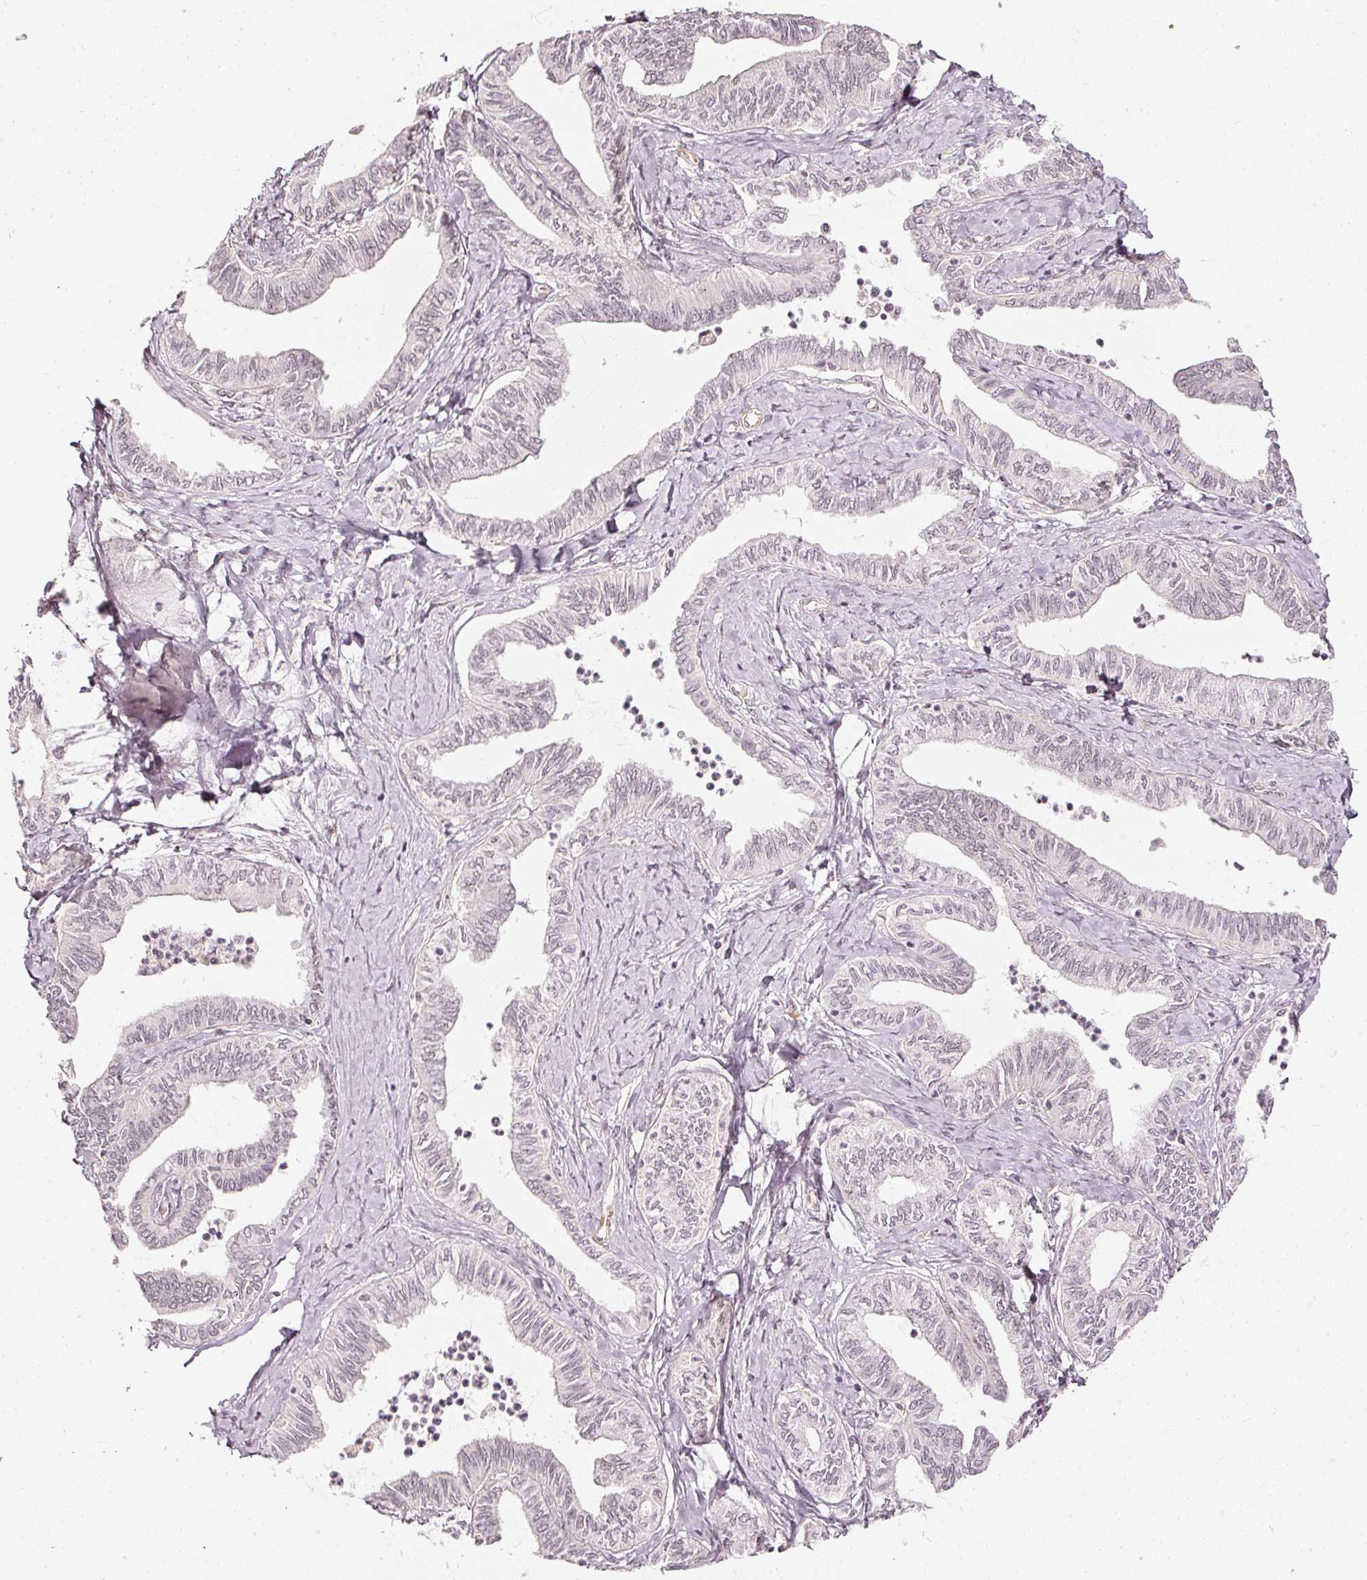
{"staining": {"intensity": "negative", "quantity": "none", "location": "none"}, "tissue": "ovarian cancer", "cell_type": "Tumor cells", "image_type": "cancer", "snomed": [{"axis": "morphology", "description": "Carcinoma, endometroid"}, {"axis": "topography", "description": "Ovary"}], "caption": "This is a micrograph of immunohistochemistry staining of endometroid carcinoma (ovarian), which shows no staining in tumor cells.", "gene": "DRD2", "patient": {"sex": "female", "age": 70}}